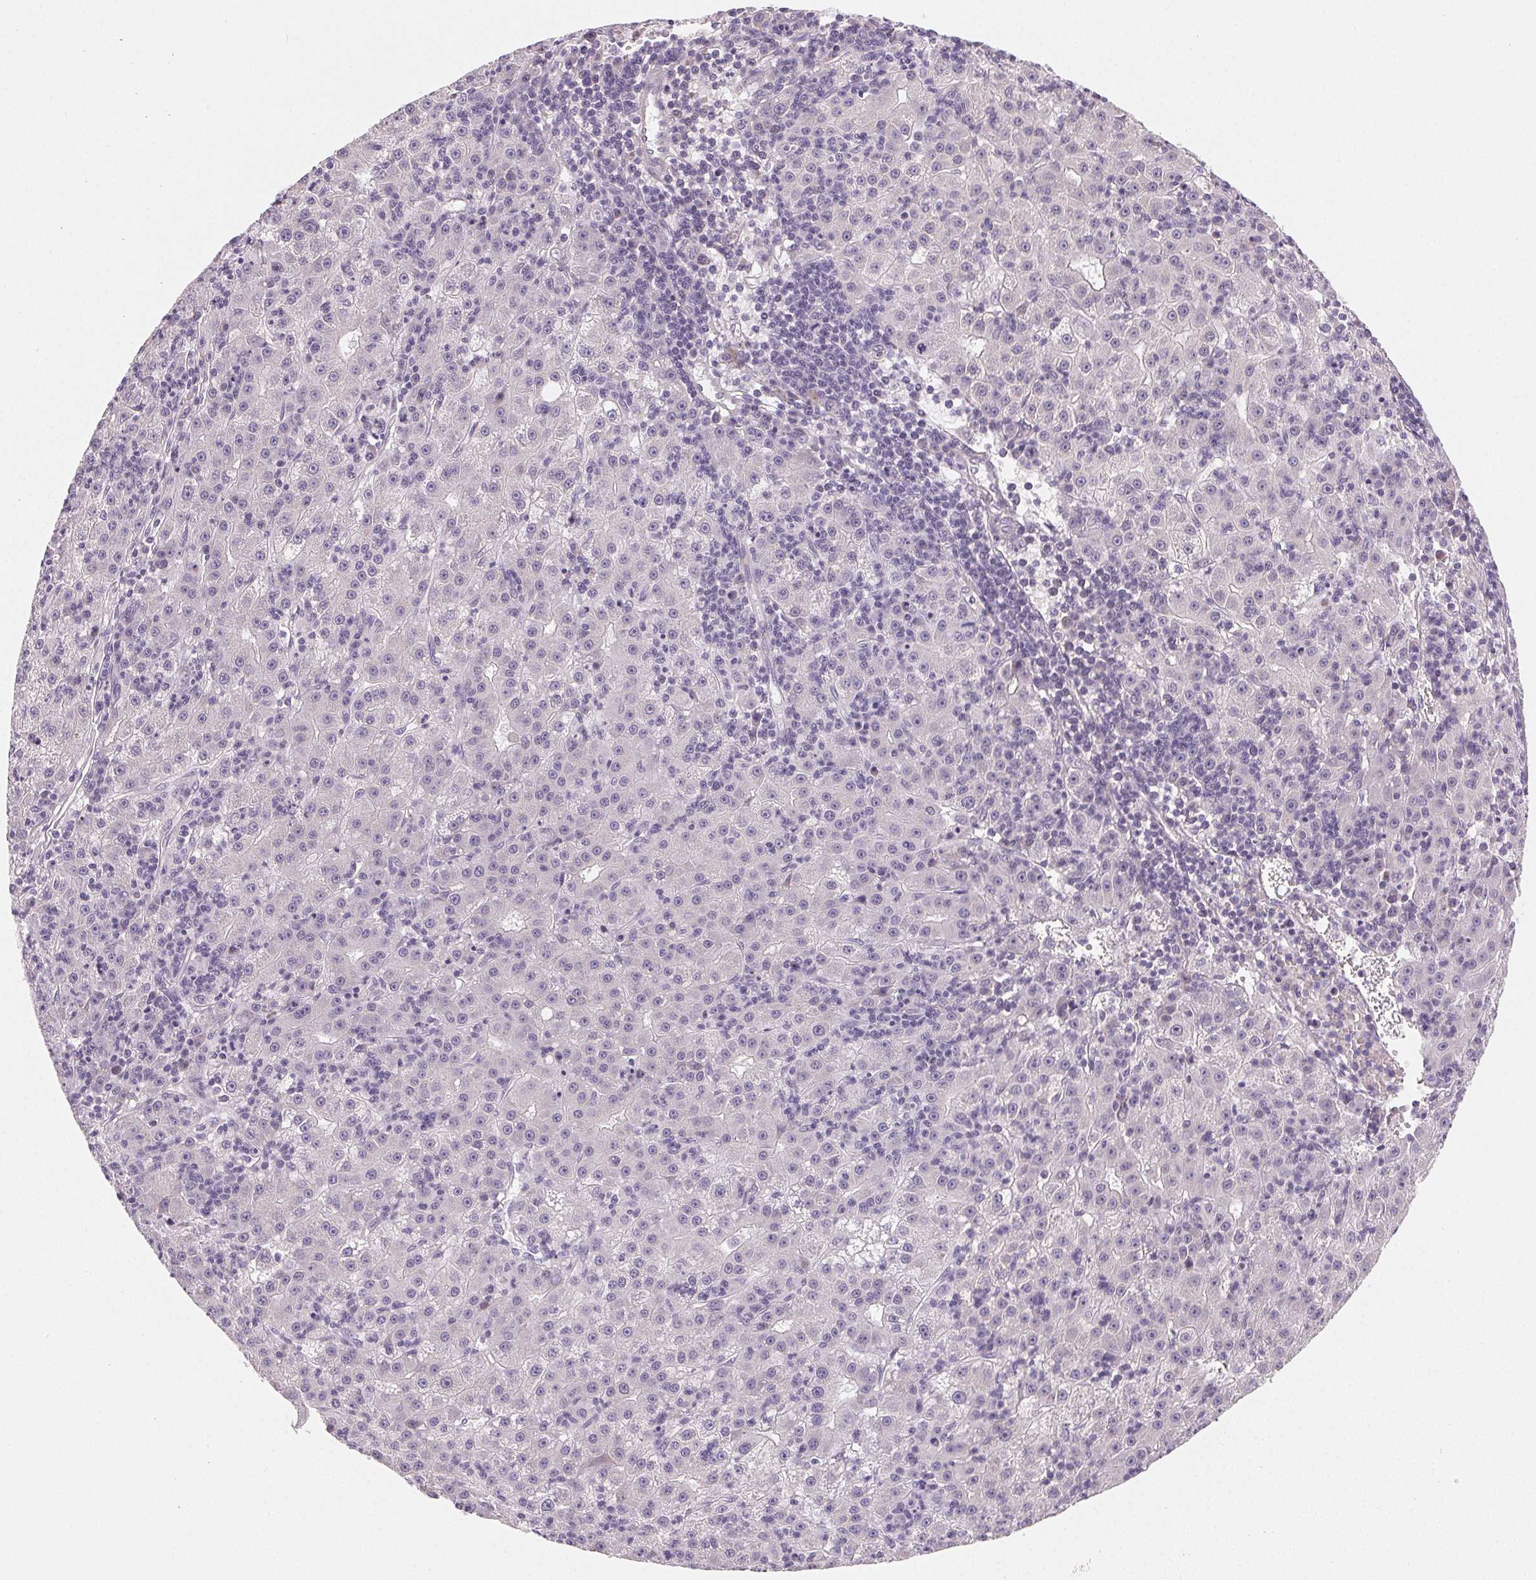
{"staining": {"intensity": "negative", "quantity": "none", "location": "none"}, "tissue": "liver cancer", "cell_type": "Tumor cells", "image_type": "cancer", "snomed": [{"axis": "morphology", "description": "Carcinoma, Hepatocellular, NOS"}, {"axis": "topography", "description": "Liver"}], "caption": "Histopathology image shows no significant protein staining in tumor cells of liver cancer.", "gene": "MYBL1", "patient": {"sex": "male", "age": 76}}